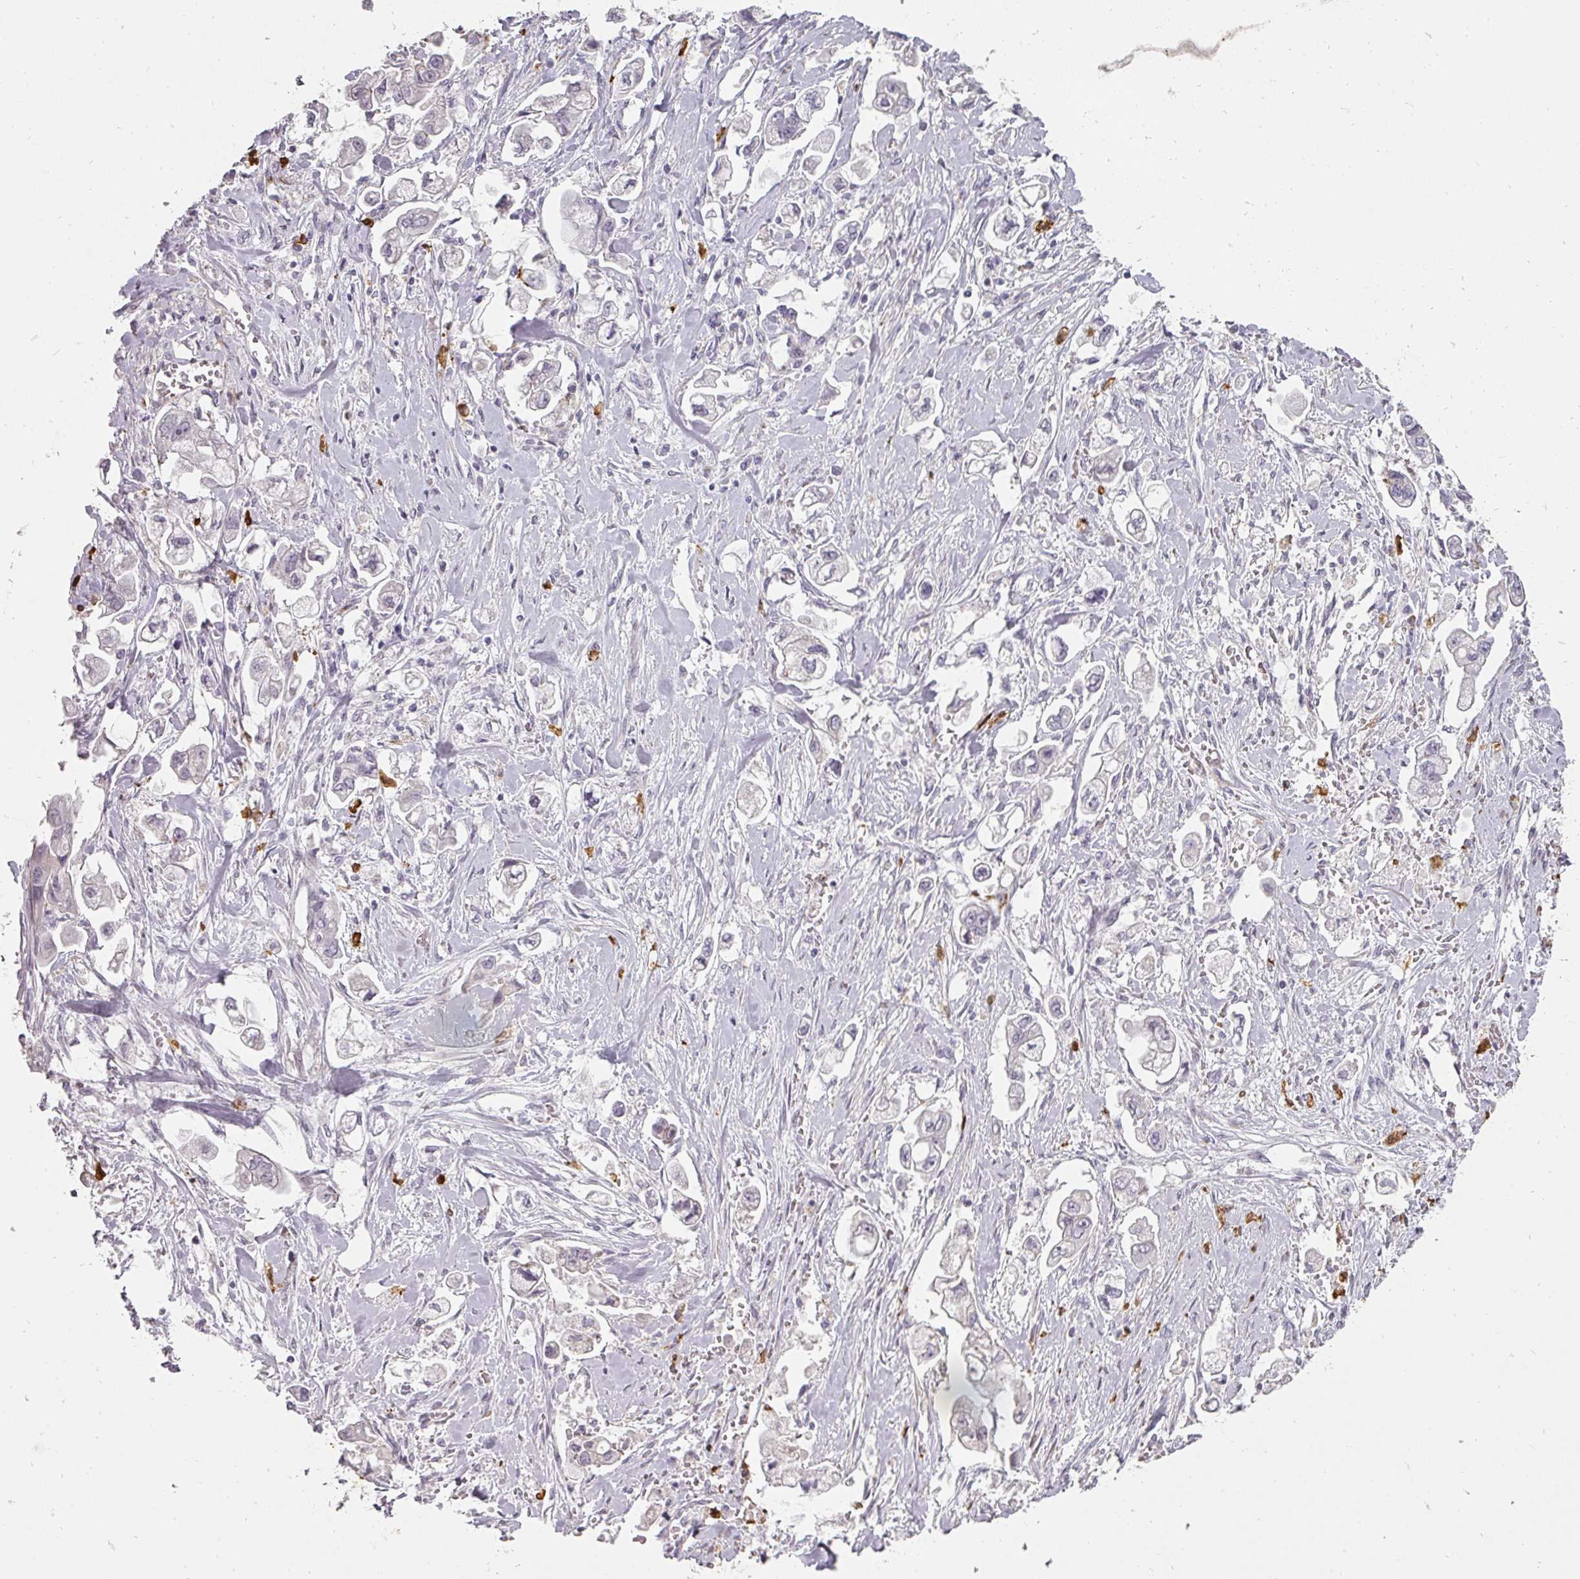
{"staining": {"intensity": "negative", "quantity": "none", "location": "none"}, "tissue": "stomach cancer", "cell_type": "Tumor cells", "image_type": "cancer", "snomed": [{"axis": "morphology", "description": "Adenocarcinoma, NOS"}, {"axis": "topography", "description": "Stomach"}], "caption": "Immunohistochemistry (IHC) of human stomach cancer (adenocarcinoma) reveals no staining in tumor cells.", "gene": "BIK", "patient": {"sex": "male", "age": 62}}